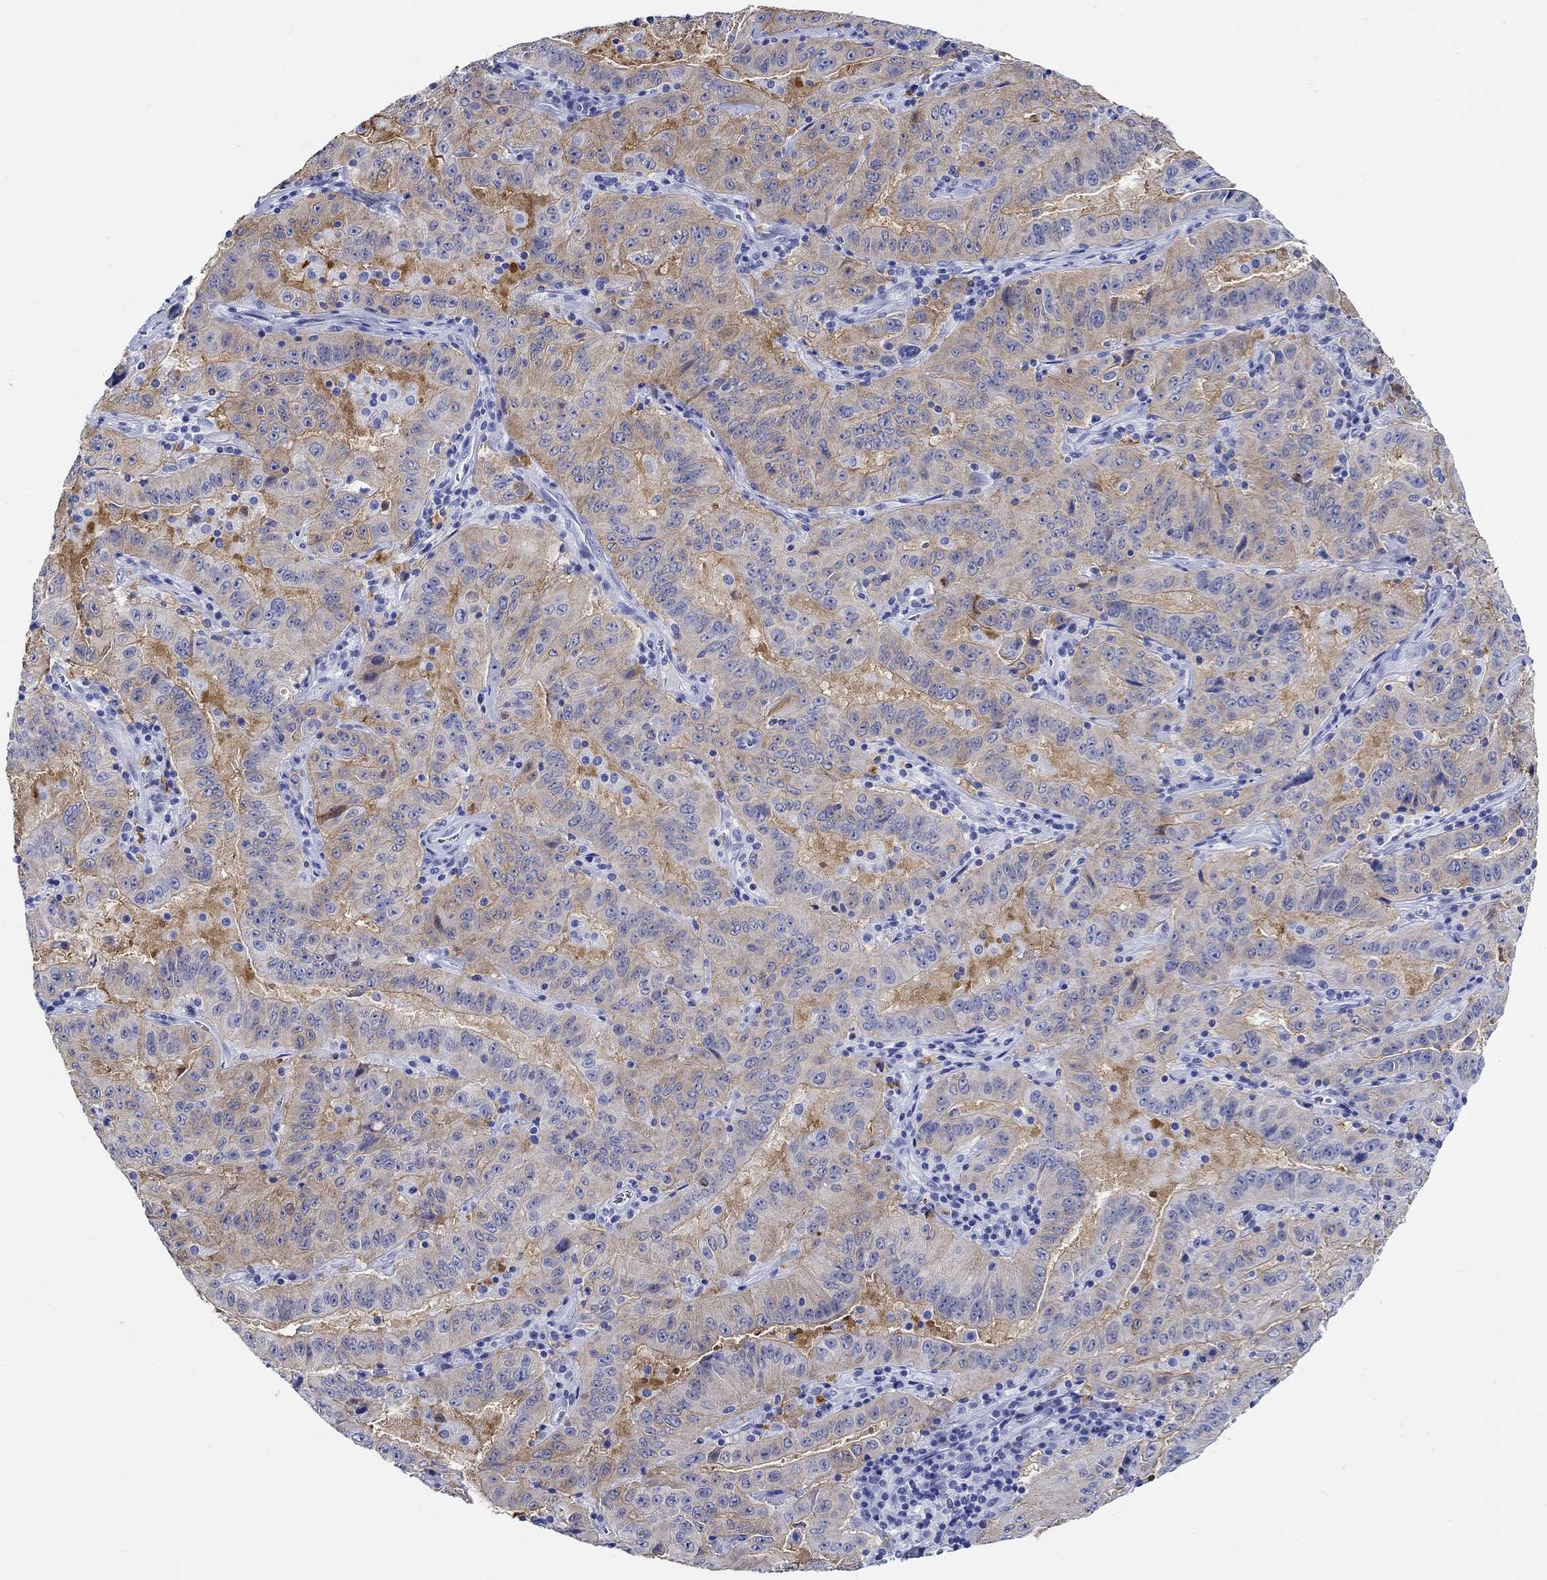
{"staining": {"intensity": "moderate", "quantity": "<25%", "location": "cytoplasmic/membranous"}, "tissue": "pancreatic cancer", "cell_type": "Tumor cells", "image_type": "cancer", "snomed": [{"axis": "morphology", "description": "Adenocarcinoma, NOS"}, {"axis": "topography", "description": "Pancreas"}], "caption": "Protein expression analysis of adenocarcinoma (pancreatic) demonstrates moderate cytoplasmic/membranous positivity in about <25% of tumor cells.", "gene": "FBXO2", "patient": {"sex": "male", "age": 63}}